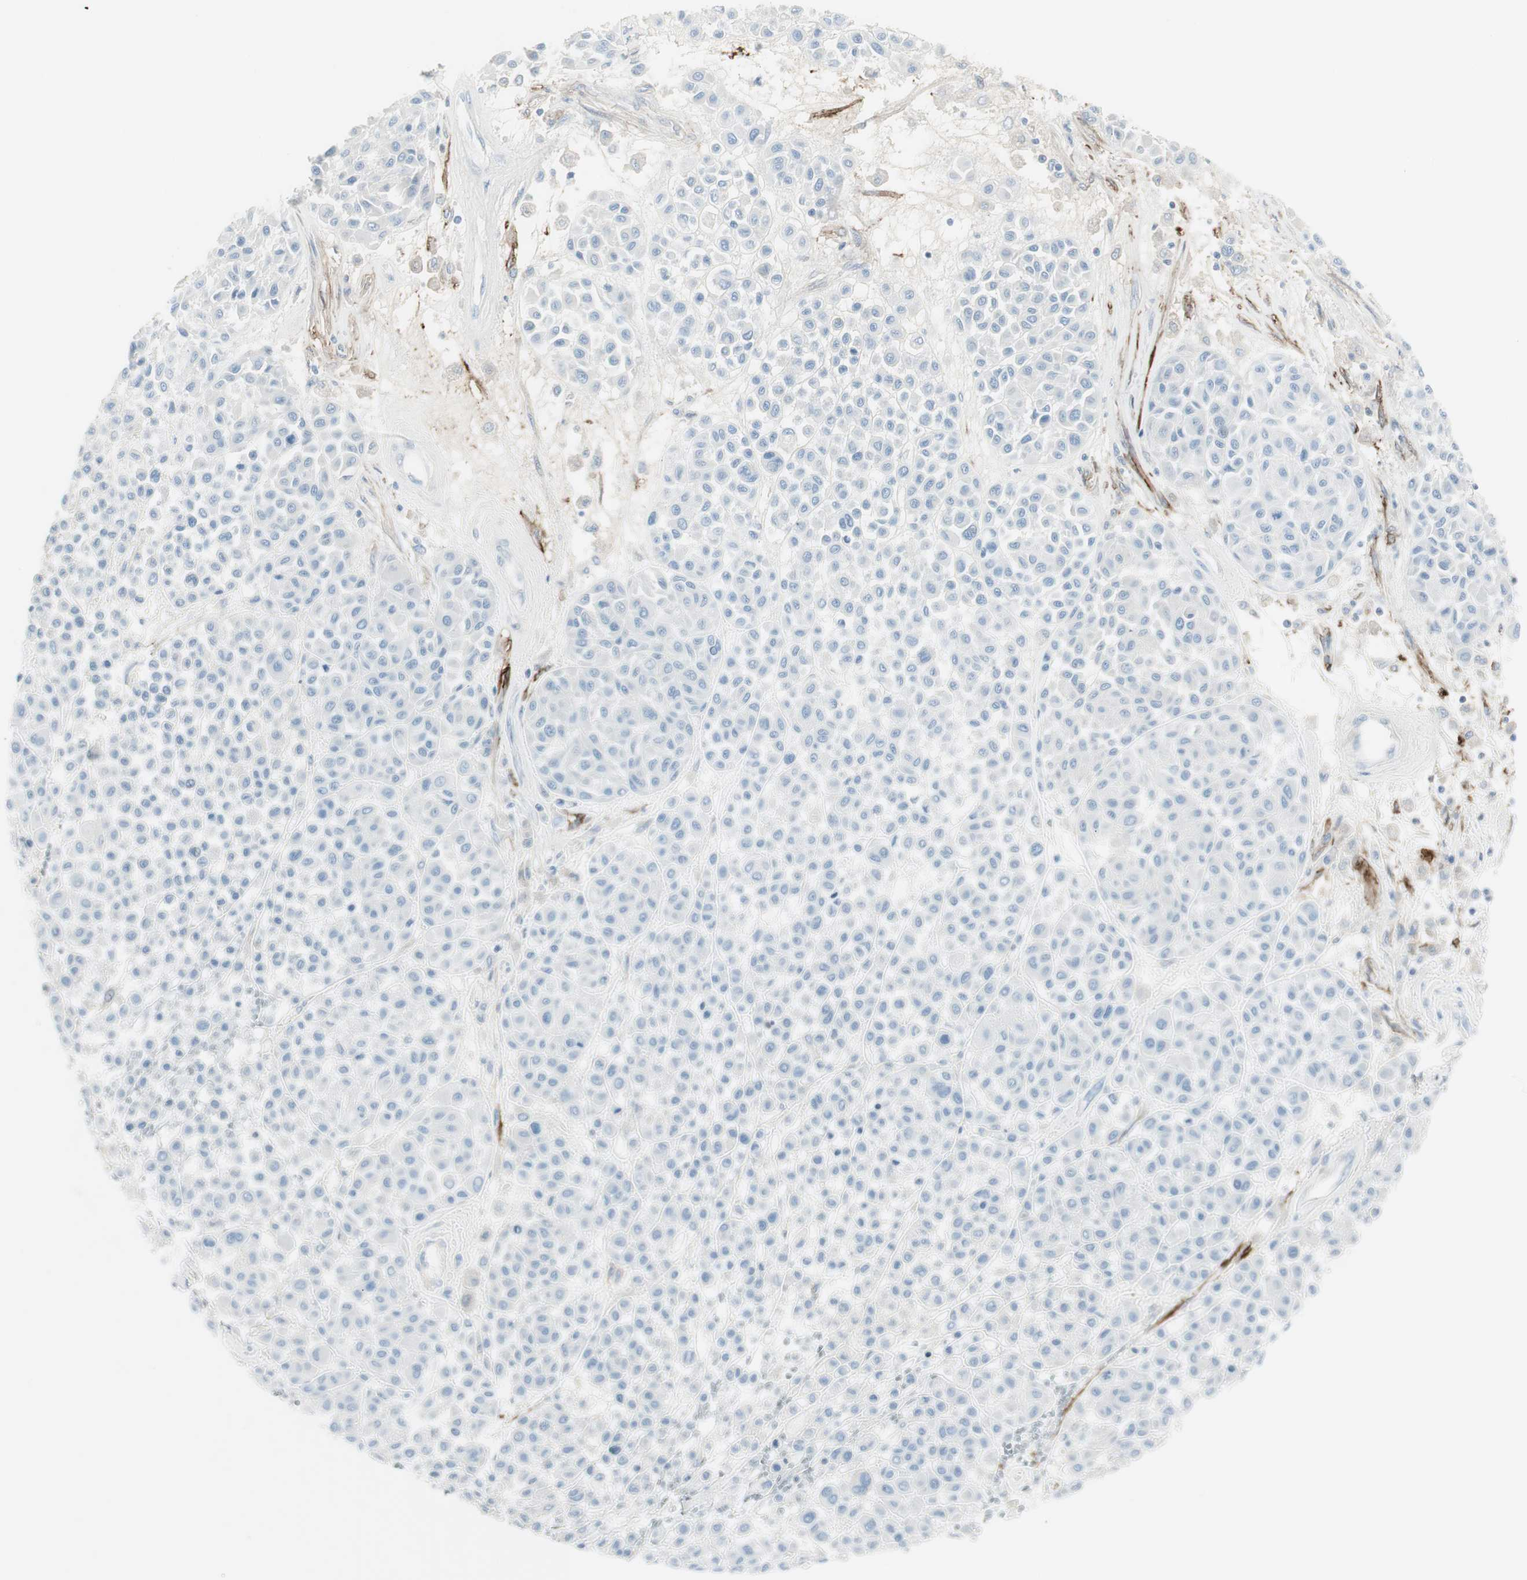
{"staining": {"intensity": "negative", "quantity": "none", "location": "none"}, "tissue": "melanoma", "cell_type": "Tumor cells", "image_type": "cancer", "snomed": [{"axis": "morphology", "description": "Malignant melanoma, Metastatic site"}, {"axis": "topography", "description": "Soft tissue"}], "caption": "There is no significant staining in tumor cells of malignant melanoma (metastatic site). Brightfield microscopy of immunohistochemistry stained with DAB (3,3'-diaminobenzidine) (brown) and hematoxylin (blue), captured at high magnification.", "gene": "CACNA2D1", "patient": {"sex": "male", "age": 41}}